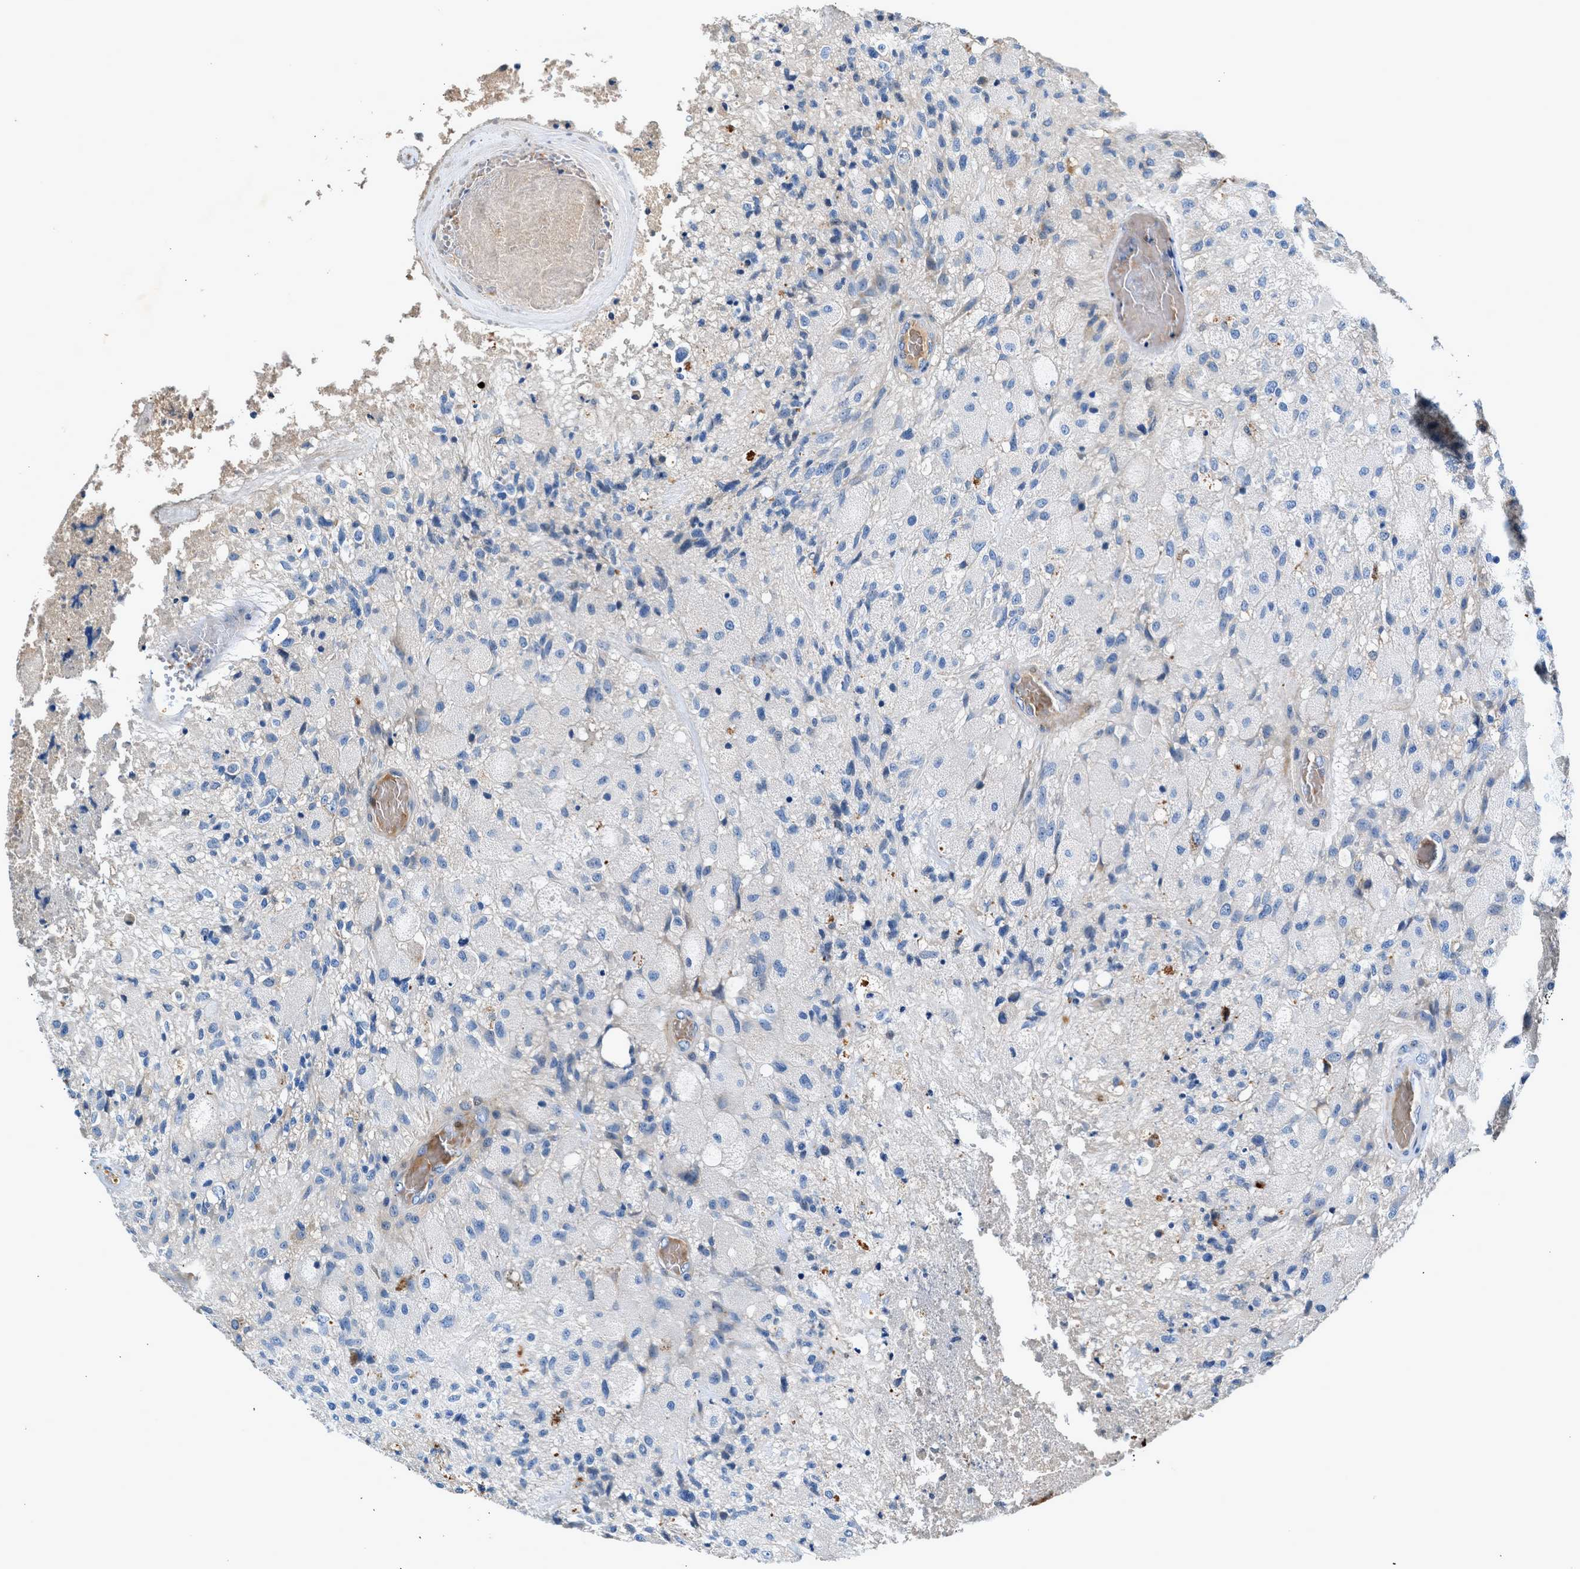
{"staining": {"intensity": "negative", "quantity": "none", "location": "none"}, "tissue": "glioma", "cell_type": "Tumor cells", "image_type": "cancer", "snomed": [{"axis": "morphology", "description": "Normal tissue, NOS"}, {"axis": "morphology", "description": "Glioma, malignant, High grade"}, {"axis": "topography", "description": "Cerebral cortex"}], "caption": "Histopathology image shows no significant protein expression in tumor cells of glioma.", "gene": "RWDD2B", "patient": {"sex": "male", "age": 77}}